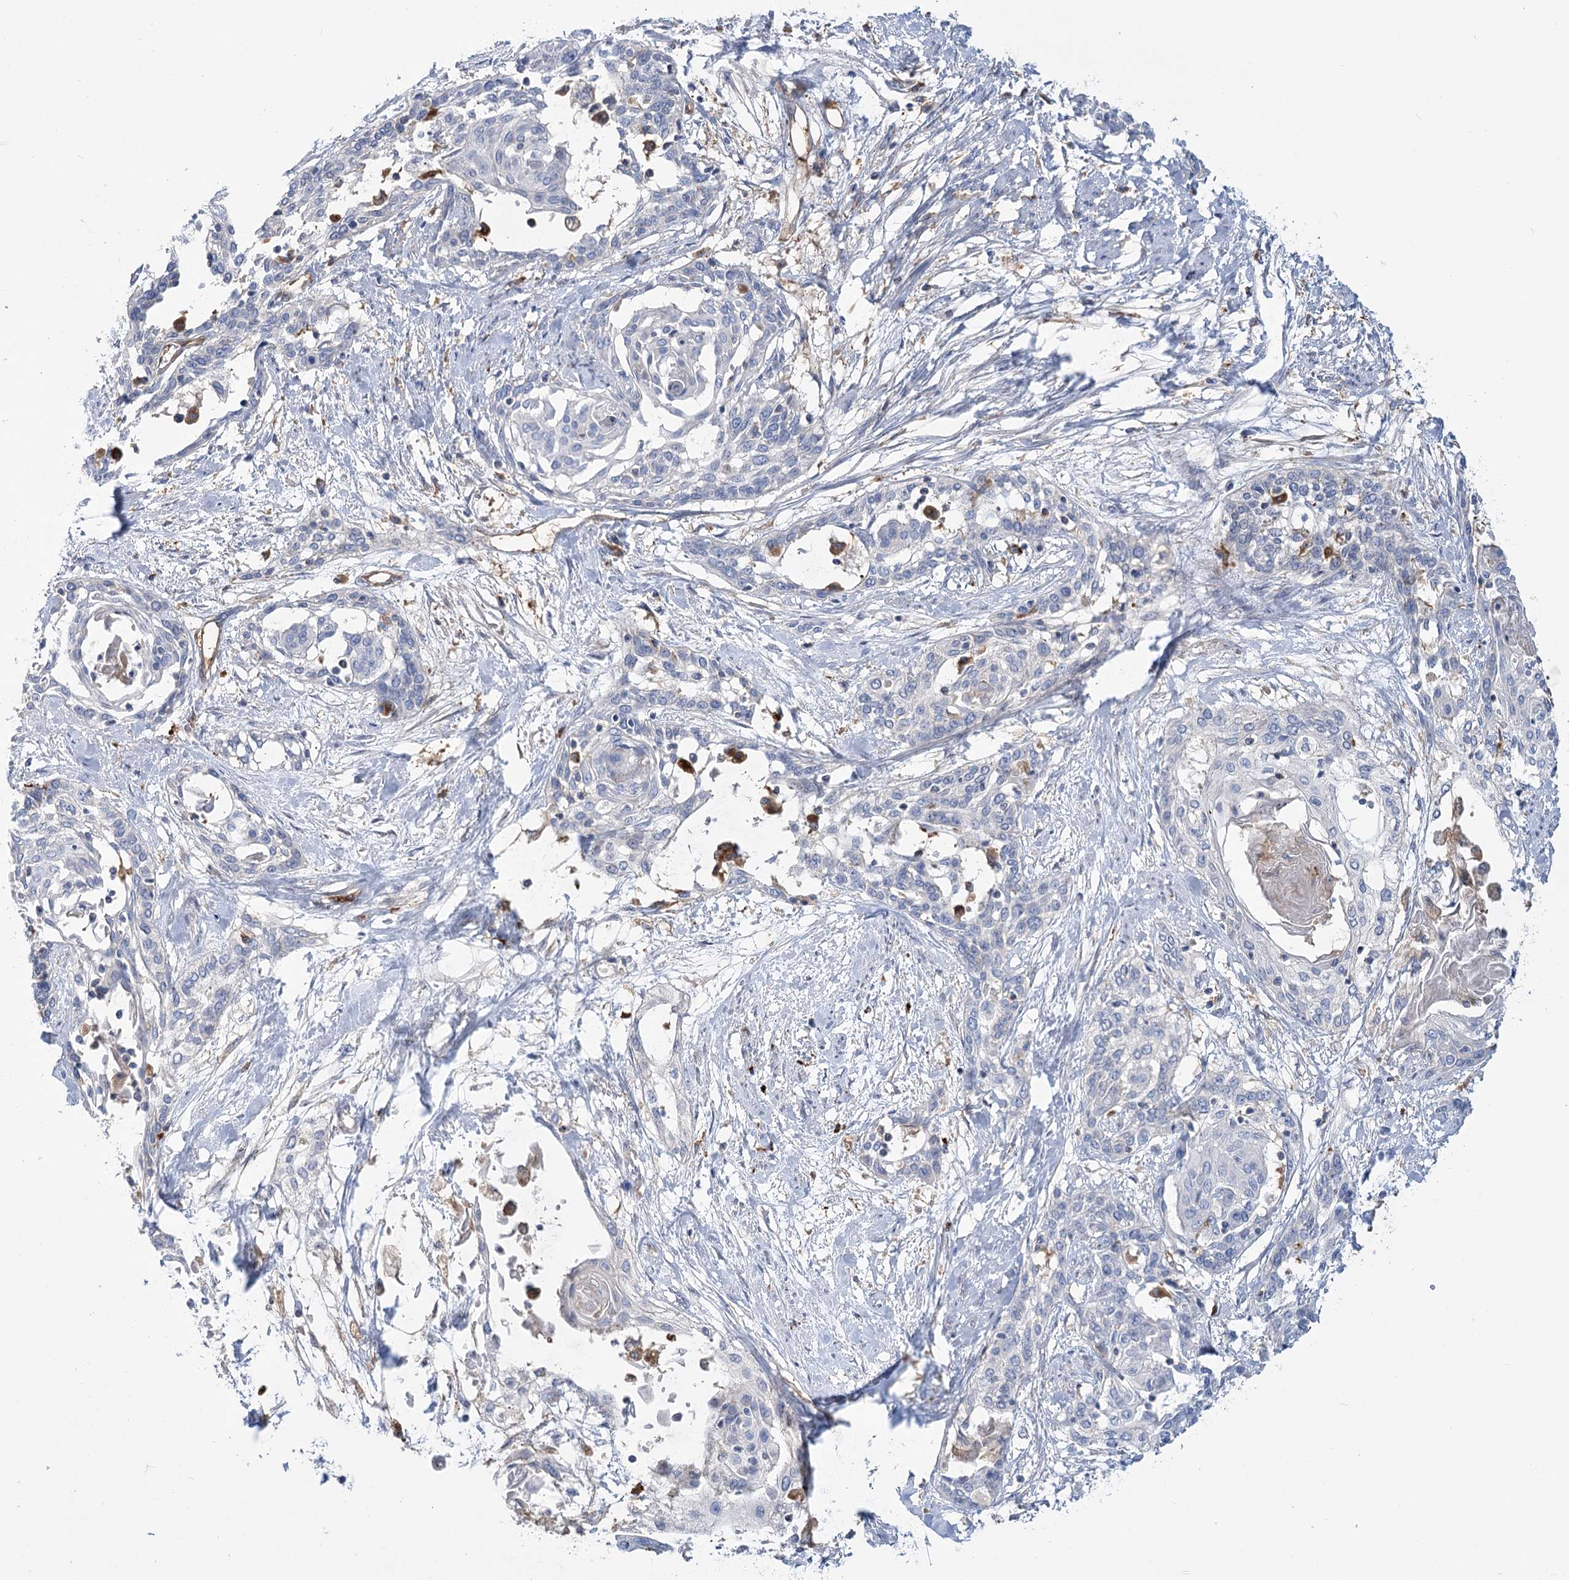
{"staining": {"intensity": "negative", "quantity": "none", "location": "none"}, "tissue": "cervical cancer", "cell_type": "Tumor cells", "image_type": "cancer", "snomed": [{"axis": "morphology", "description": "Squamous cell carcinoma, NOS"}, {"axis": "topography", "description": "Cervix"}], "caption": "Immunohistochemistry (IHC) histopathology image of neoplastic tissue: squamous cell carcinoma (cervical) stained with DAB (3,3'-diaminobenzidine) reveals no significant protein positivity in tumor cells.", "gene": "GUSB", "patient": {"sex": "female", "age": 57}}